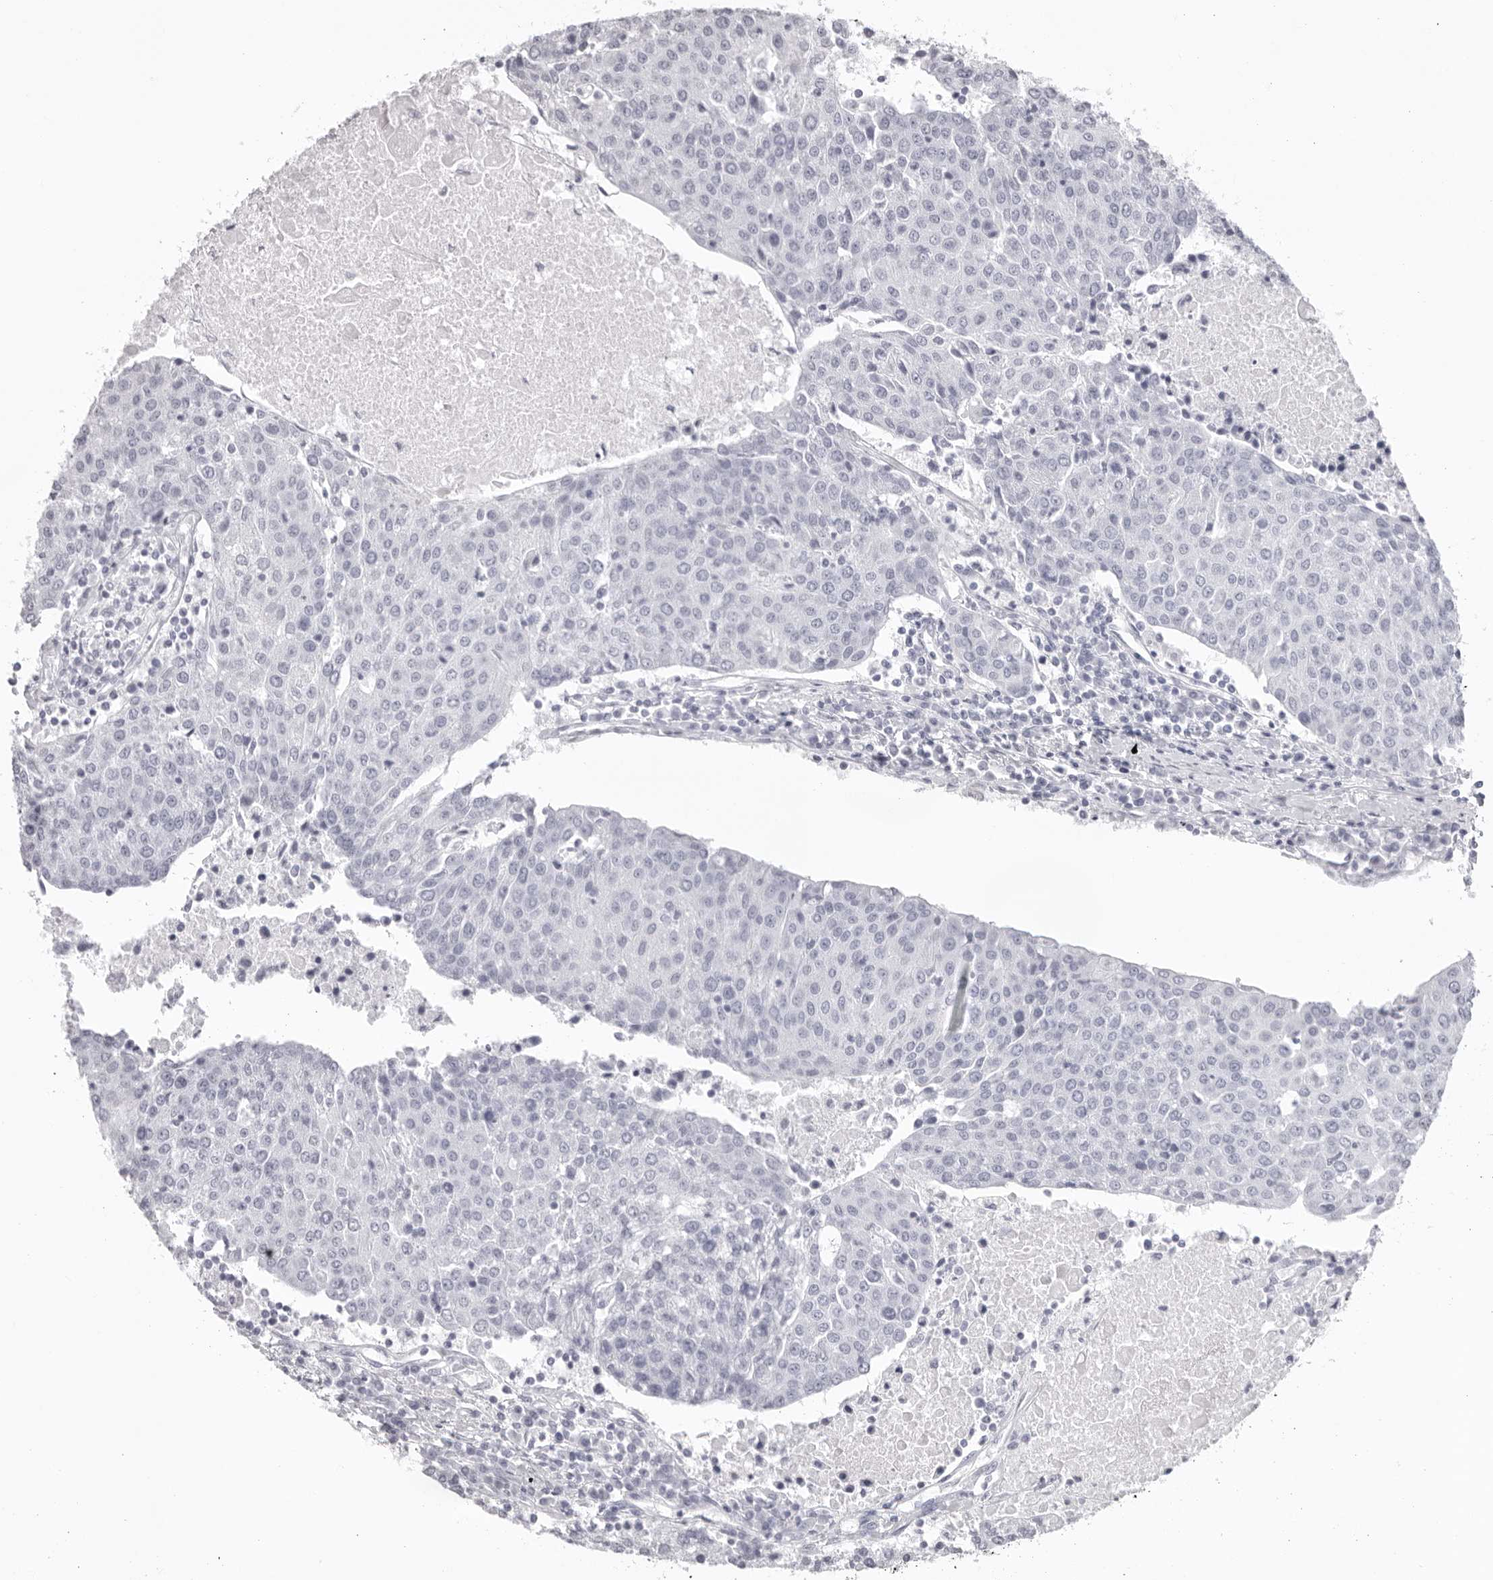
{"staining": {"intensity": "negative", "quantity": "none", "location": "none"}, "tissue": "urothelial cancer", "cell_type": "Tumor cells", "image_type": "cancer", "snomed": [{"axis": "morphology", "description": "Urothelial carcinoma, High grade"}, {"axis": "topography", "description": "Urinary bladder"}], "caption": "An image of high-grade urothelial carcinoma stained for a protein shows no brown staining in tumor cells. (Immunohistochemistry, brightfield microscopy, high magnification).", "gene": "CST1", "patient": {"sex": "female", "age": 85}}